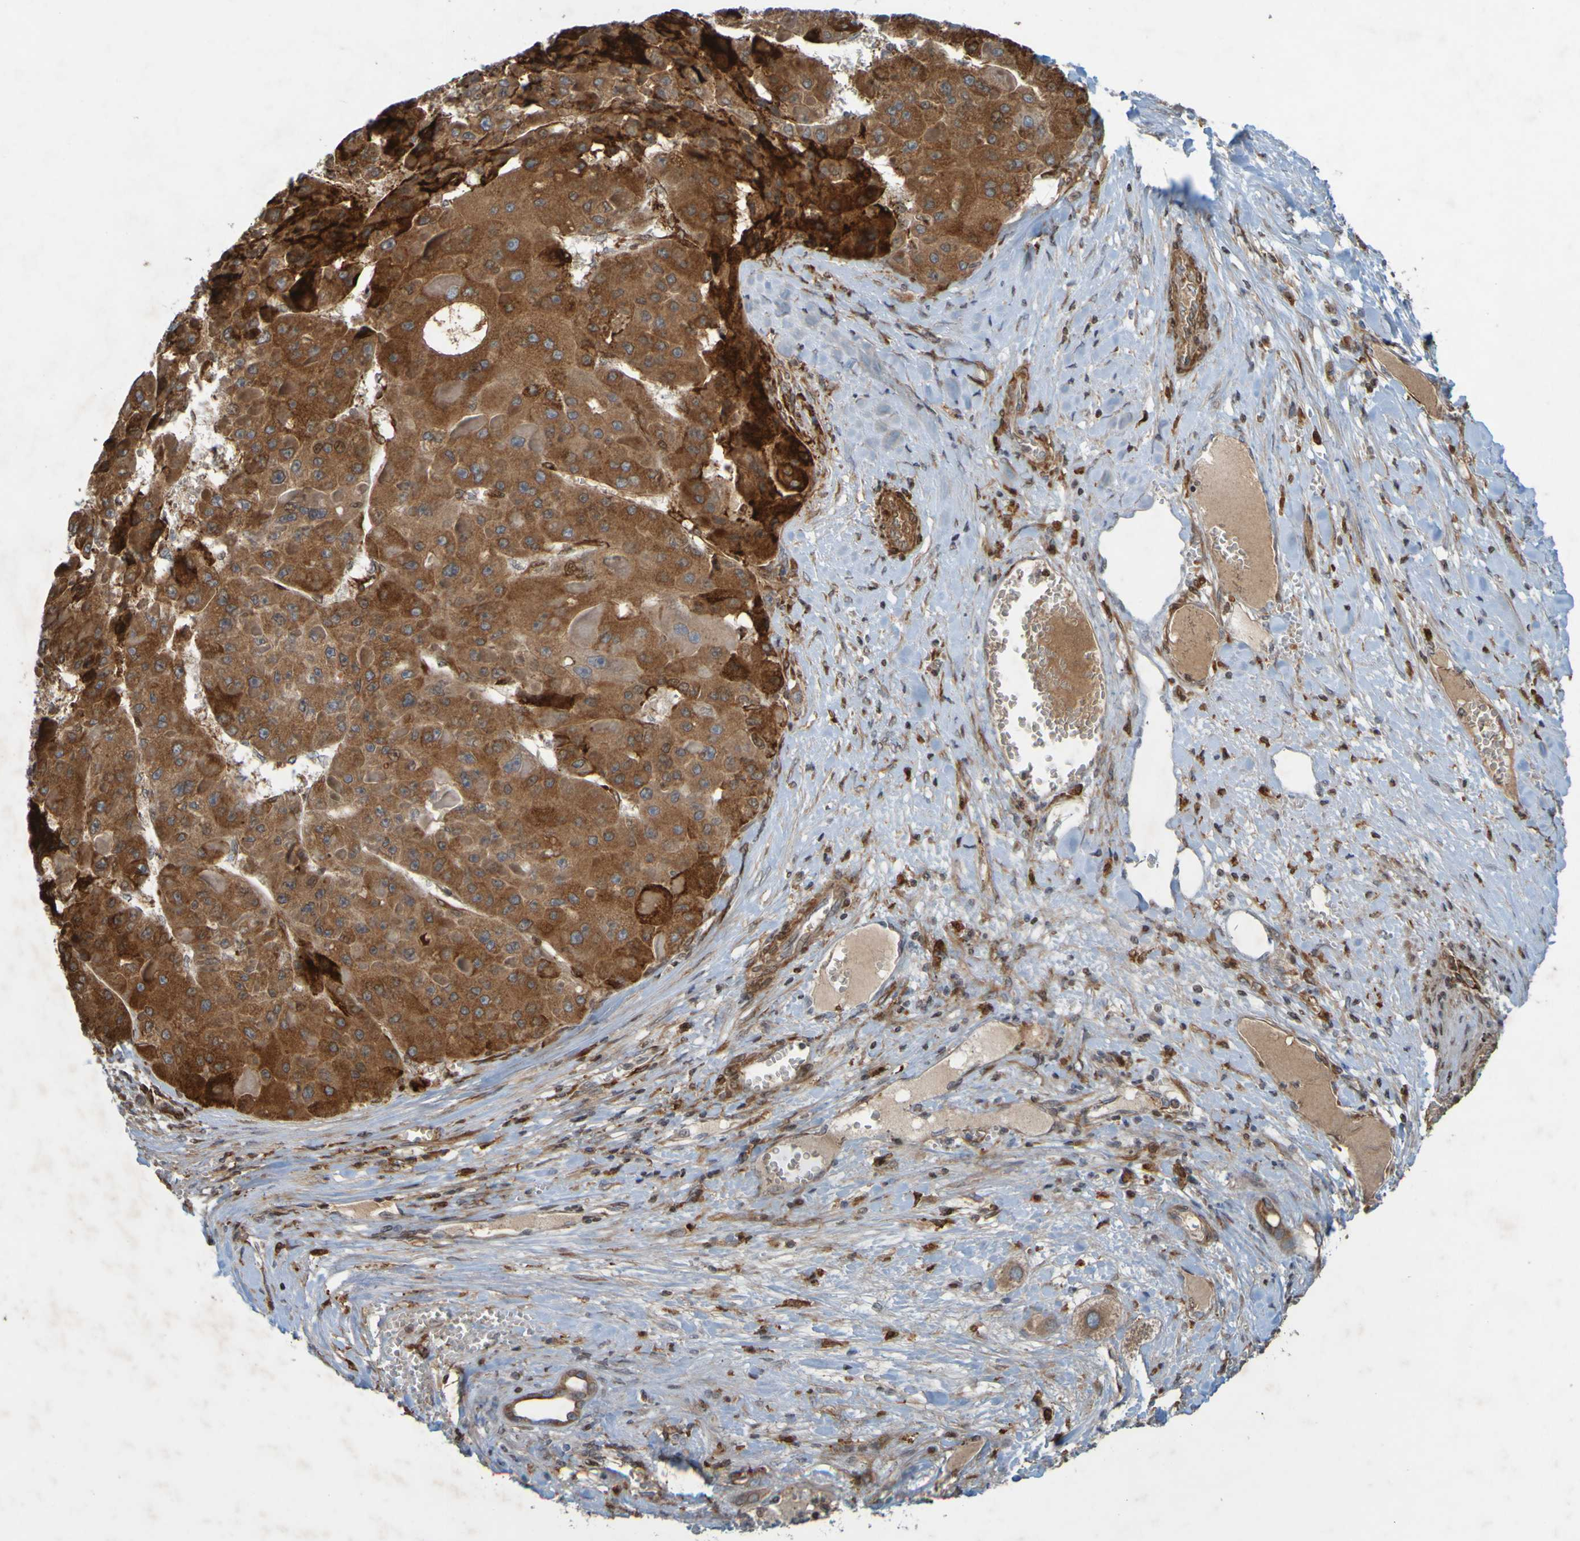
{"staining": {"intensity": "moderate", "quantity": ">75%", "location": "cytoplasmic/membranous"}, "tissue": "liver cancer", "cell_type": "Tumor cells", "image_type": "cancer", "snomed": [{"axis": "morphology", "description": "Carcinoma, Hepatocellular, NOS"}, {"axis": "topography", "description": "Liver"}], "caption": "A medium amount of moderate cytoplasmic/membranous positivity is identified in about >75% of tumor cells in liver cancer tissue.", "gene": "GUCY1A1", "patient": {"sex": "female", "age": 73}}